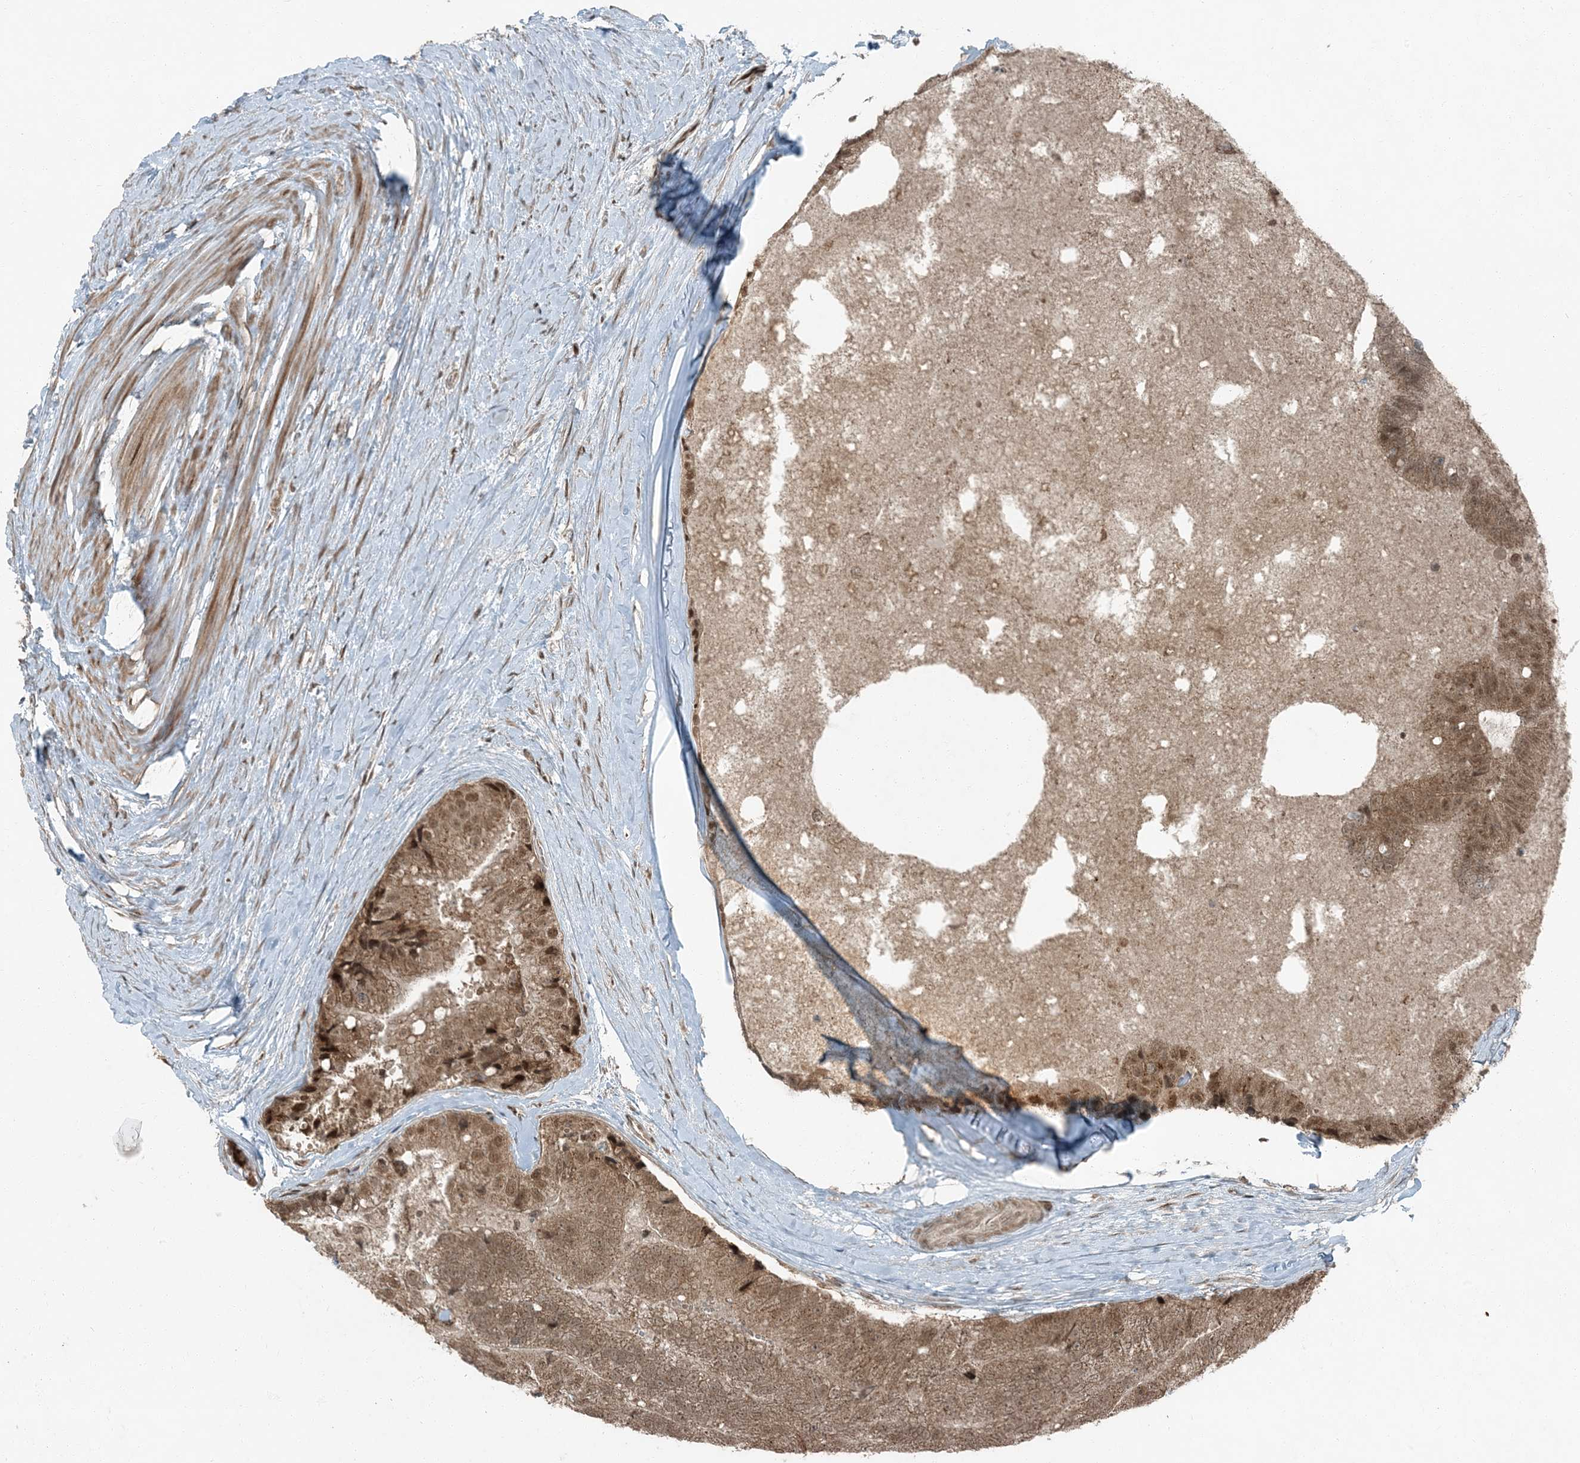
{"staining": {"intensity": "moderate", "quantity": ">75%", "location": "cytoplasmic/membranous,nuclear"}, "tissue": "prostate cancer", "cell_type": "Tumor cells", "image_type": "cancer", "snomed": [{"axis": "morphology", "description": "Adenocarcinoma, High grade"}, {"axis": "topography", "description": "Prostate"}], "caption": "A high-resolution photomicrograph shows immunohistochemistry (IHC) staining of prostate adenocarcinoma (high-grade), which demonstrates moderate cytoplasmic/membranous and nuclear staining in approximately >75% of tumor cells.", "gene": "TRAPPC12", "patient": {"sex": "male", "age": 70}}